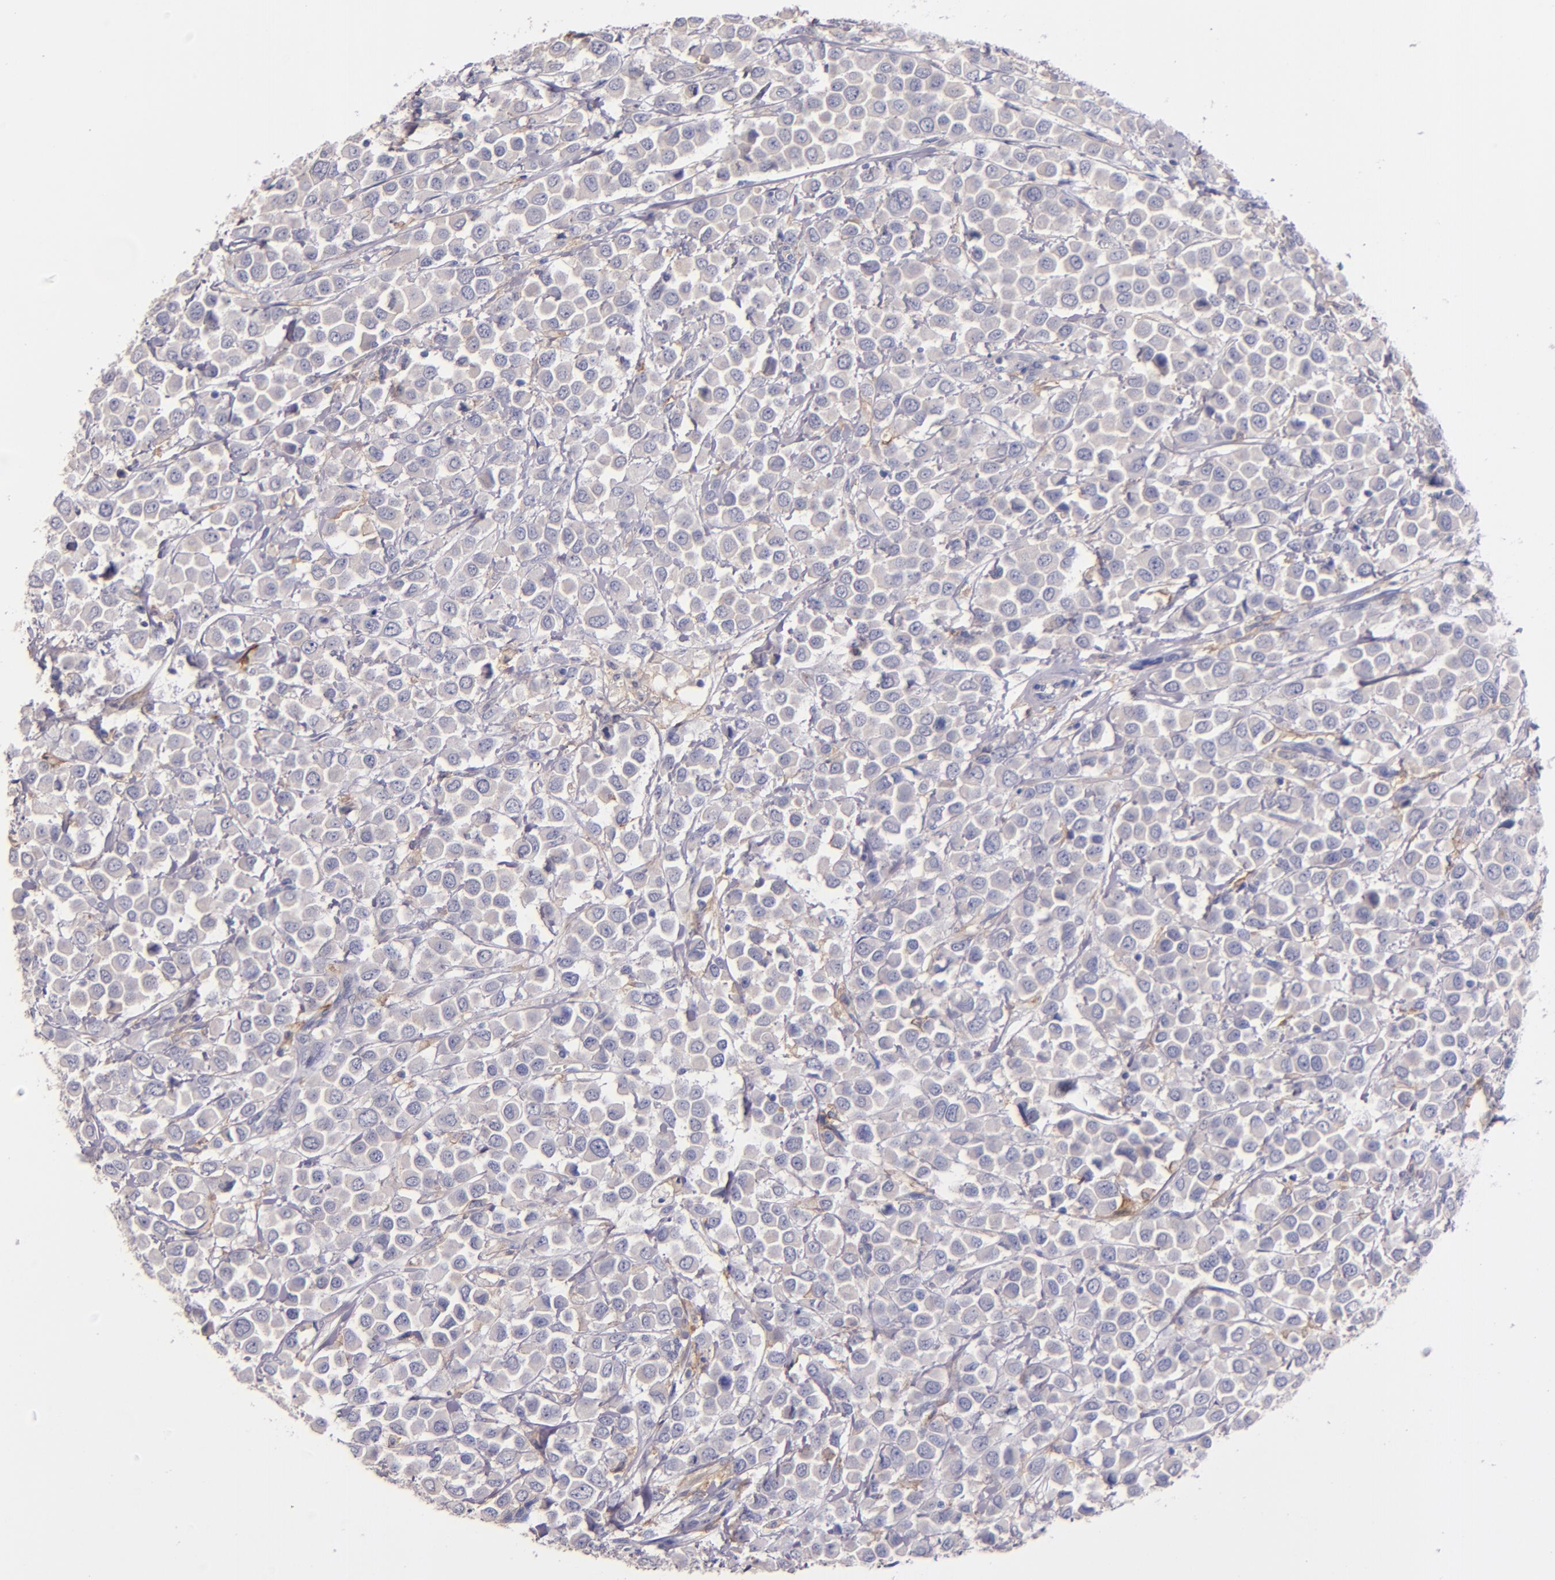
{"staining": {"intensity": "negative", "quantity": "none", "location": "none"}, "tissue": "breast cancer", "cell_type": "Tumor cells", "image_type": "cancer", "snomed": [{"axis": "morphology", "description": "Duct carcinoma"}, {"axis": "topography", "description": "Breast"}], "caption": "IHC photomicrograph of human infiltrating ductal carcinoma (breast) stained for a protein (brown), which displays no staining in tumor cells.", "gene": "C5AR1", "patient": {"sex": "female", "age": 61}}